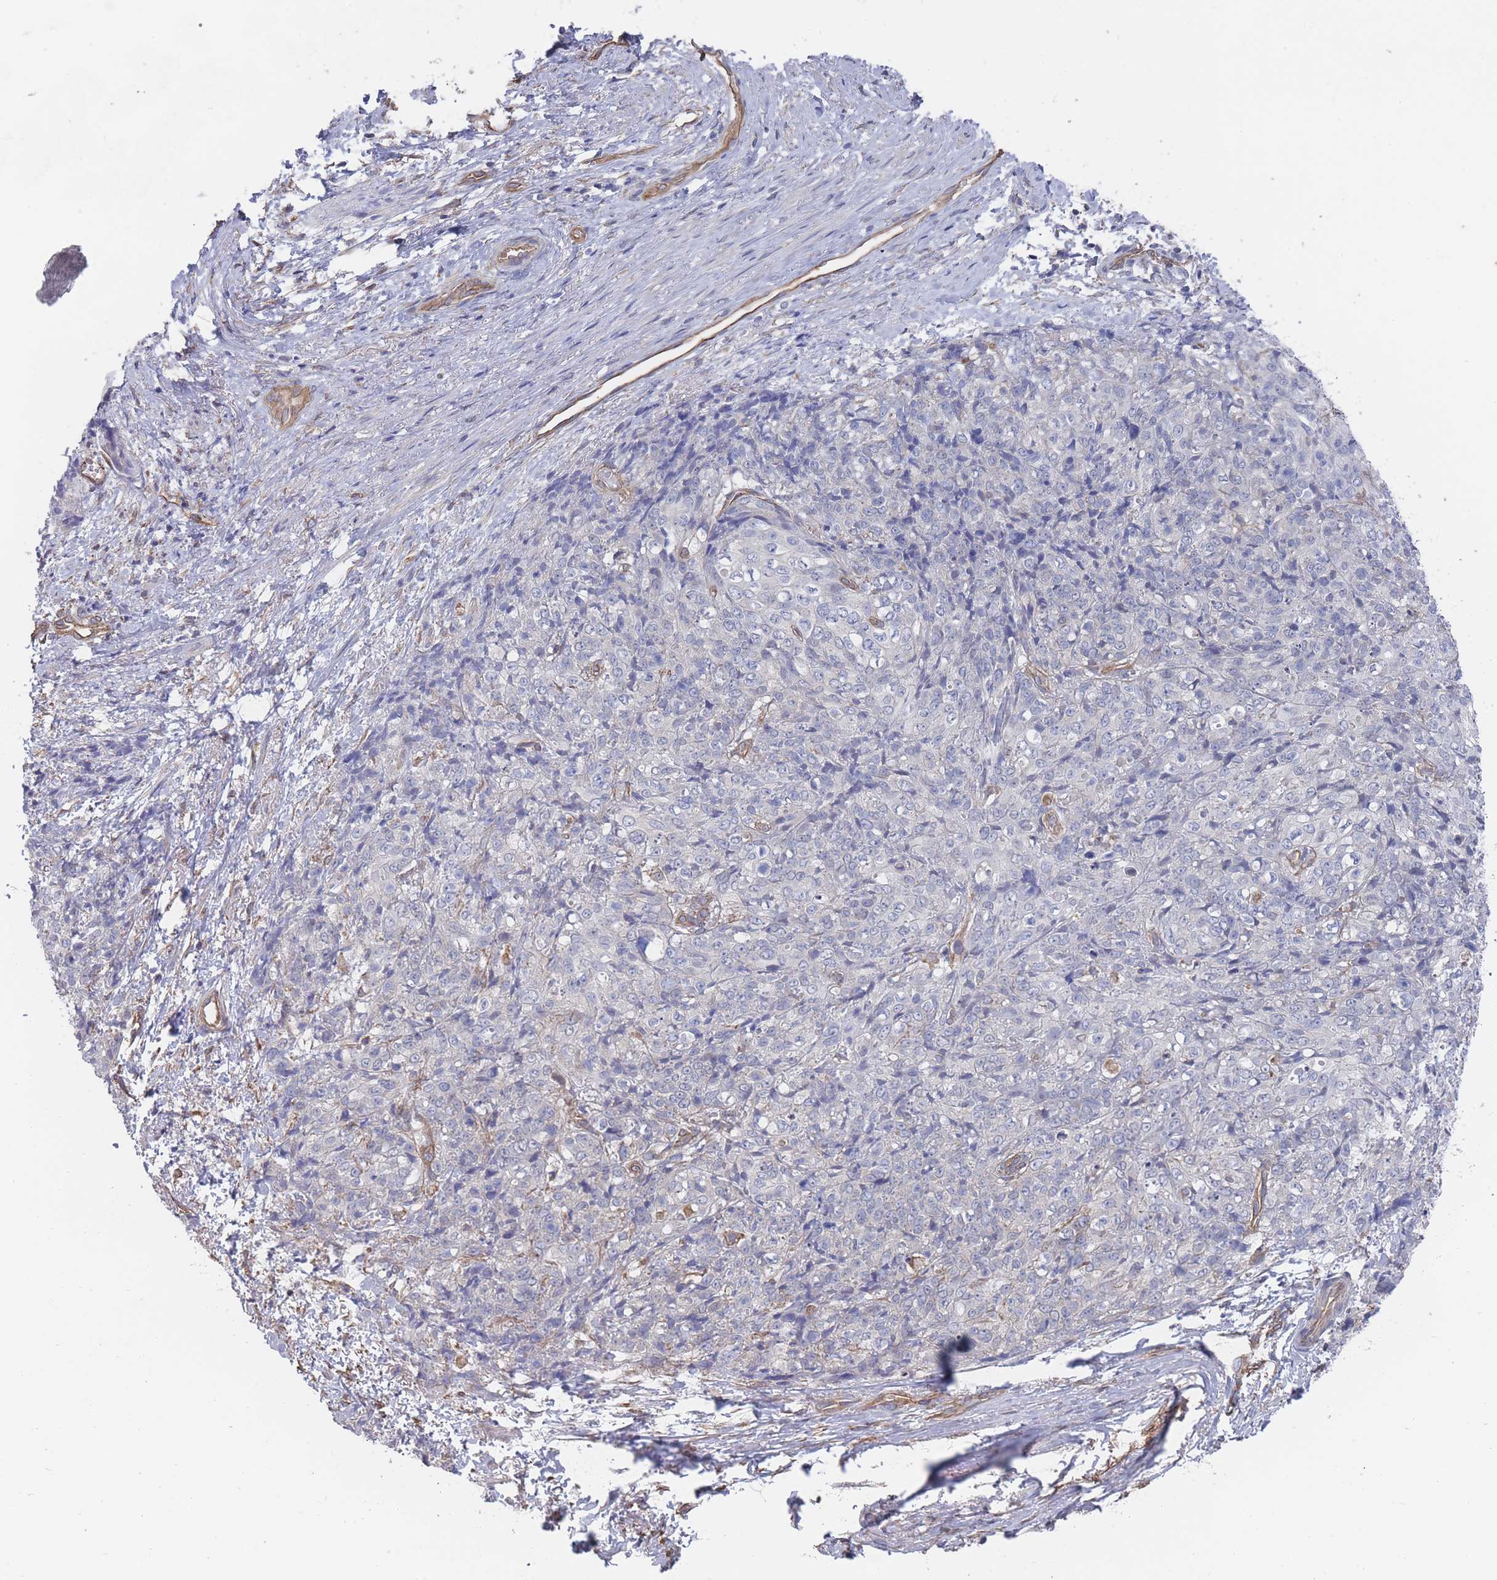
{"staining": {"intensity": "negative", "quantity": "none", "location": "none"}, "tissue": "skin cancer", "cell_type": "Tumor cells", "image_type": "cancer", "snomed": [{"axis": "morphology", "description": "Squamous cell carcinoma, NOS"}, {"axis": "topography", "description": "Skin"}, {"axis": "topography", "description": "Vulva"}], "caption": "This is a micrograph of IHC staining of squamous cell carcinoma (skin), which shows no positivity in tumor cells. (DAB immunohistochemistry (IHC), high magnification).", "gene": "SLC1A6", "patient": {"sex": "female", "age": 85}}